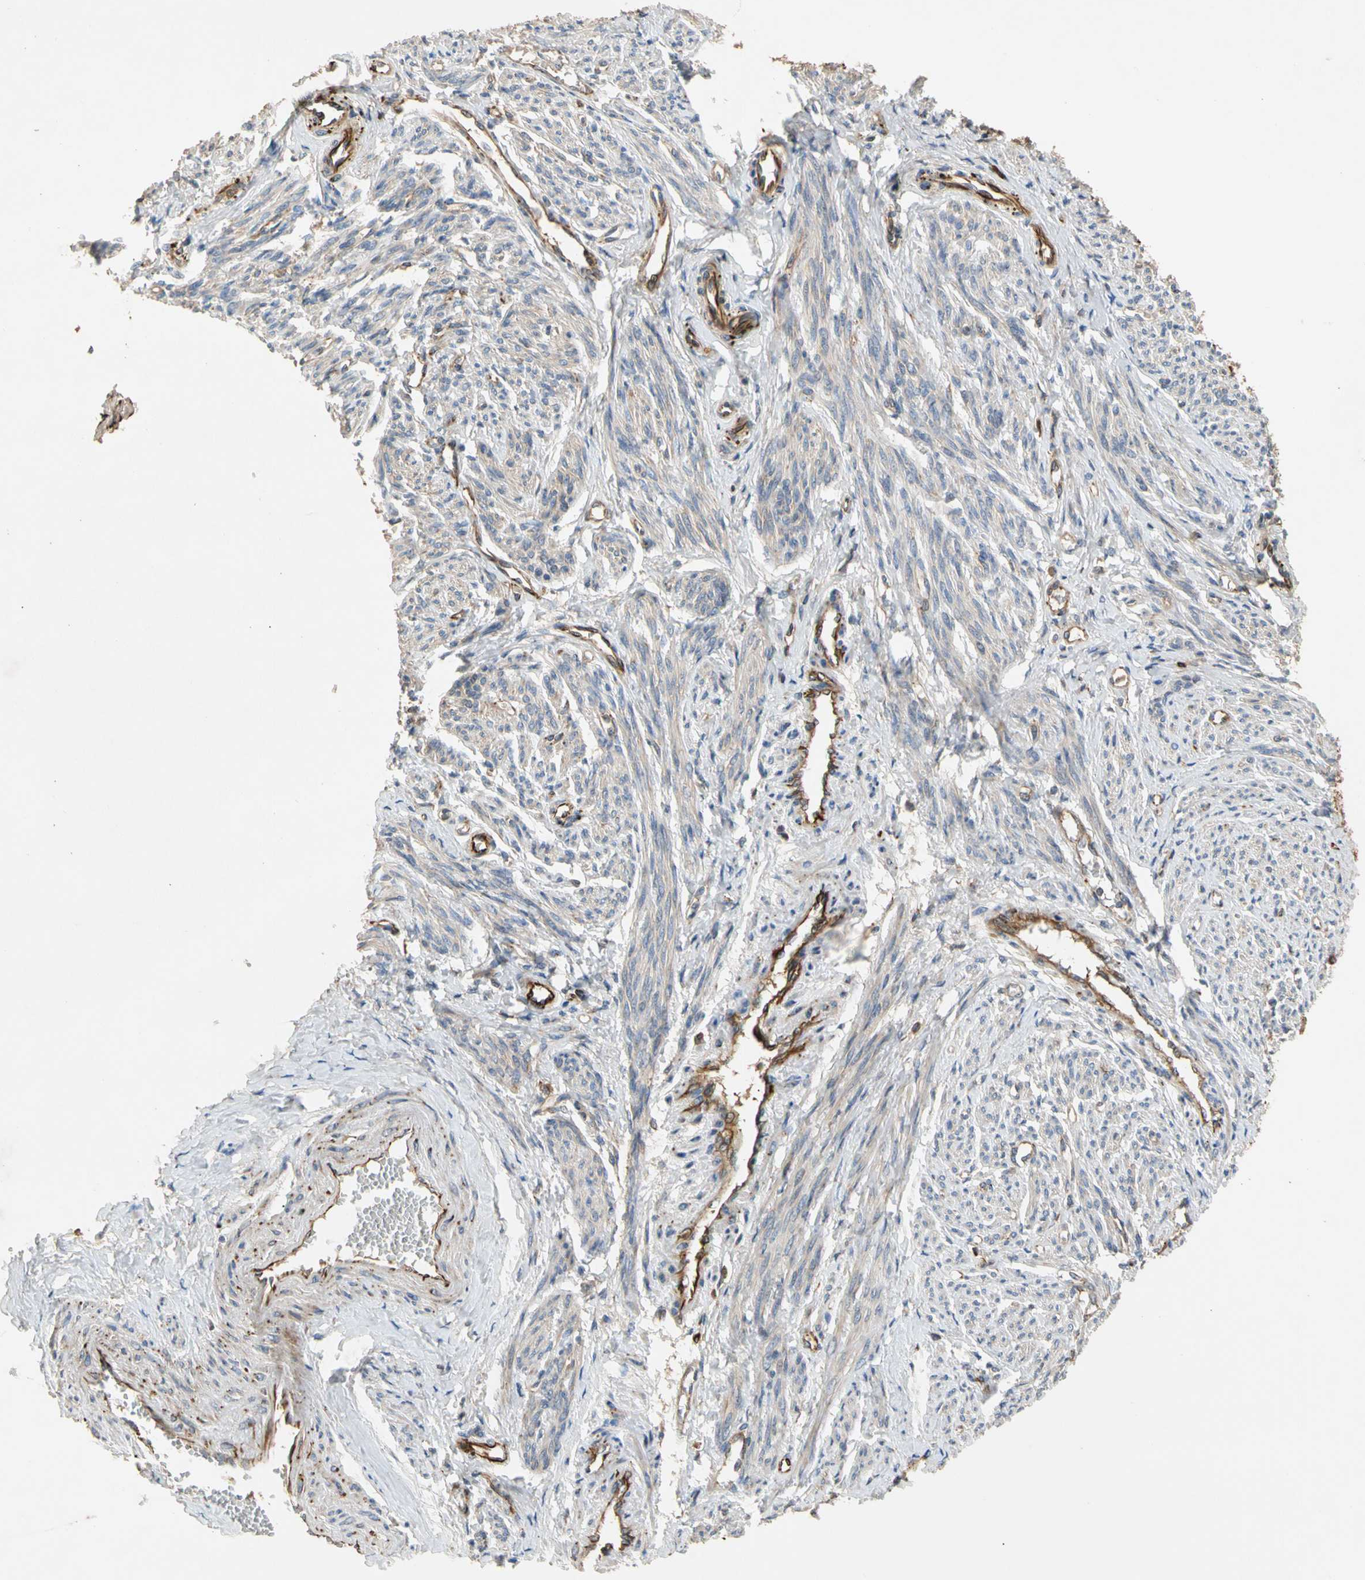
{"staining": {"intensity": "moderate", "quantity": ">75%", "location": "cytoplasmic/membranous"}, "tissue": "smooth muscle", "cell_type": "Smooth muscle cells", "image_type": "normal", "snomed": [{"axis": "morphology", "description": "Normal tissue, NOS"}, {"axis": "topography", "description": "Smooth muscle"}], "caption": "Moderate cytoplasmic/membranous positivity for a protein is appreciated in about >75% of smooth muscle cells of normal smooth muscle using immunohistochemistry (IHC).", "gene": "FGD6", "patient": {"sex": "female", "age": 65}}